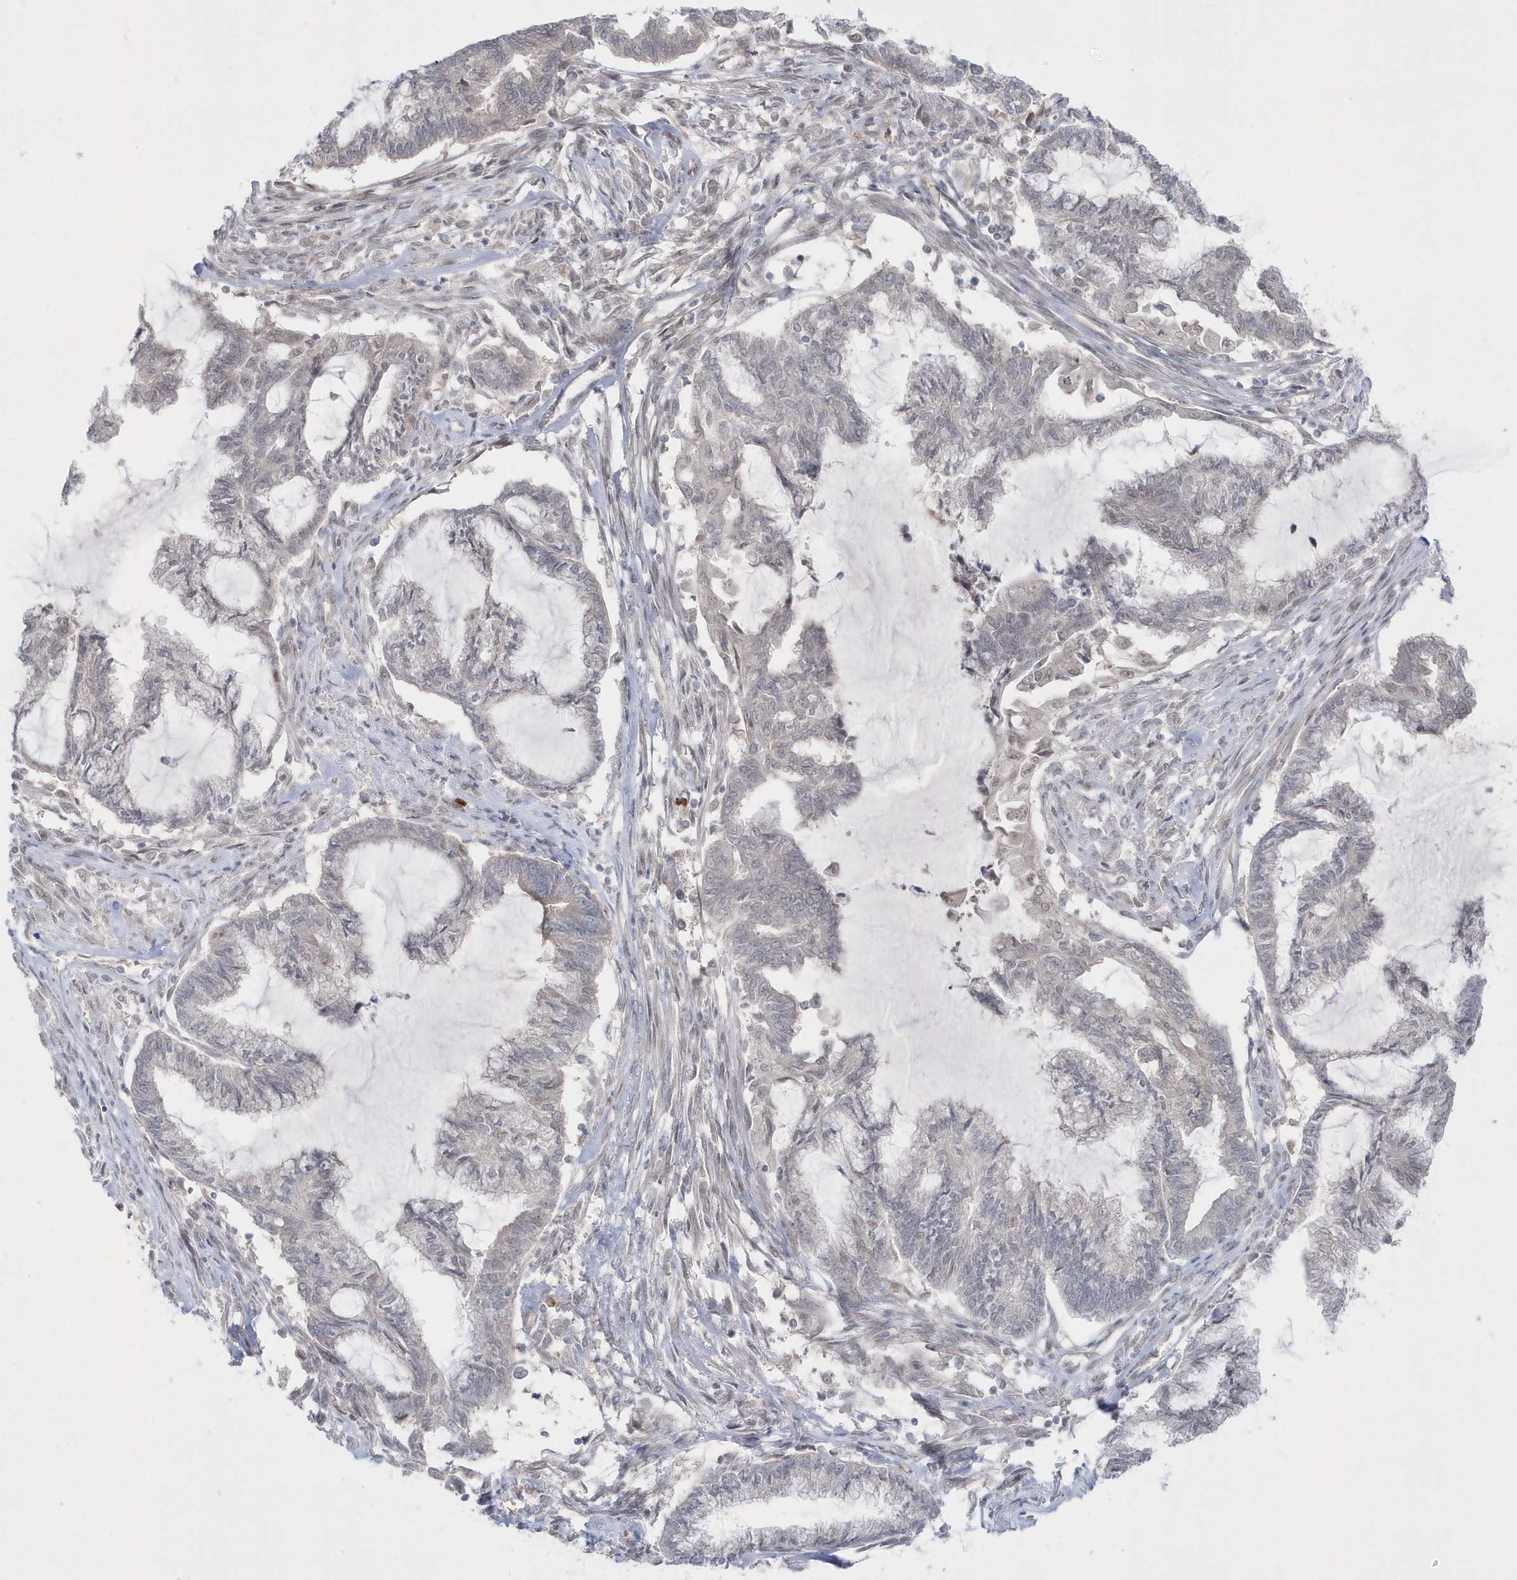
{"staining": {"intensity": "weak", "quantity": "<25%", "location": "cytoplasmic/membranous"}, "tissue": "endometrial cancer", "cell_type": "Tumor cells", "image_type": "cancer", "snomed": [{"axis": "morphology", "description": "Adenocarcinoma, NOS"}, {"axis": "topography", "description": "Endometrium"}], "caption": "This is a micrograph of immunohistochemistry (IHC) staining of endometrial cancer, which shows no staining in tumor cells.", "gene": "DHX57", "patient": {"sex": "female", "age": 86}}